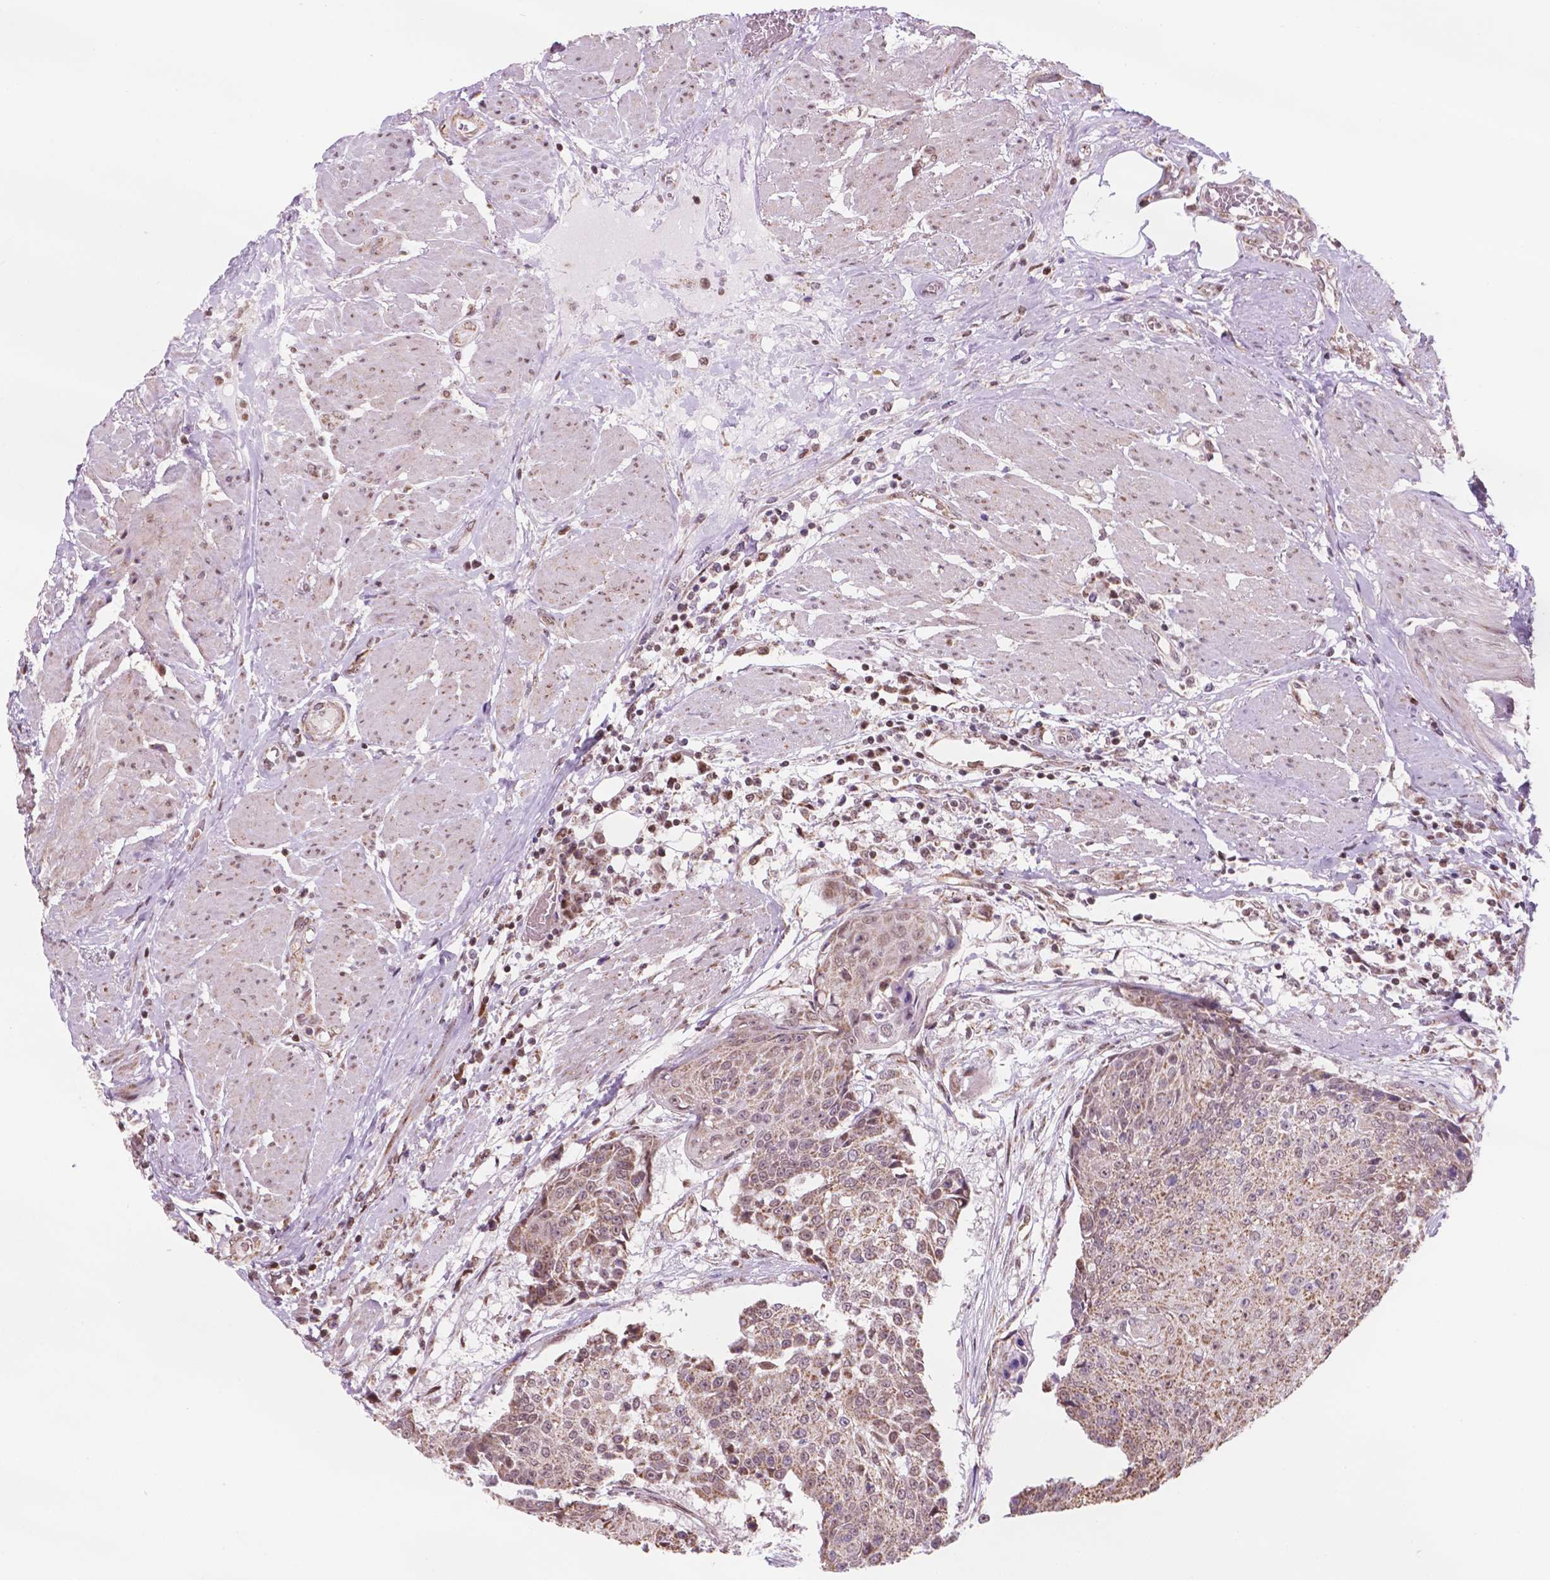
{"staining": {"intensity": "moderate", "quantity": ">75%", "location": "cytoplasmic/membranous"}, "tissue": "urothelial cancer", "cell_type": "Tumor cells", "image_type": "cancer", "snomed": [{"axis": "morphology", "description": "Urothelial carcinoma, High grade"}, {"axis": "topography", "description": "Urinary bladder"}], "caption": "Human urothelial cancer stained with a protein marker exhibits moderate staining in tumor cells.", "gene": "NDUFA10", "patient": {"sex": "female", "age": 63}}